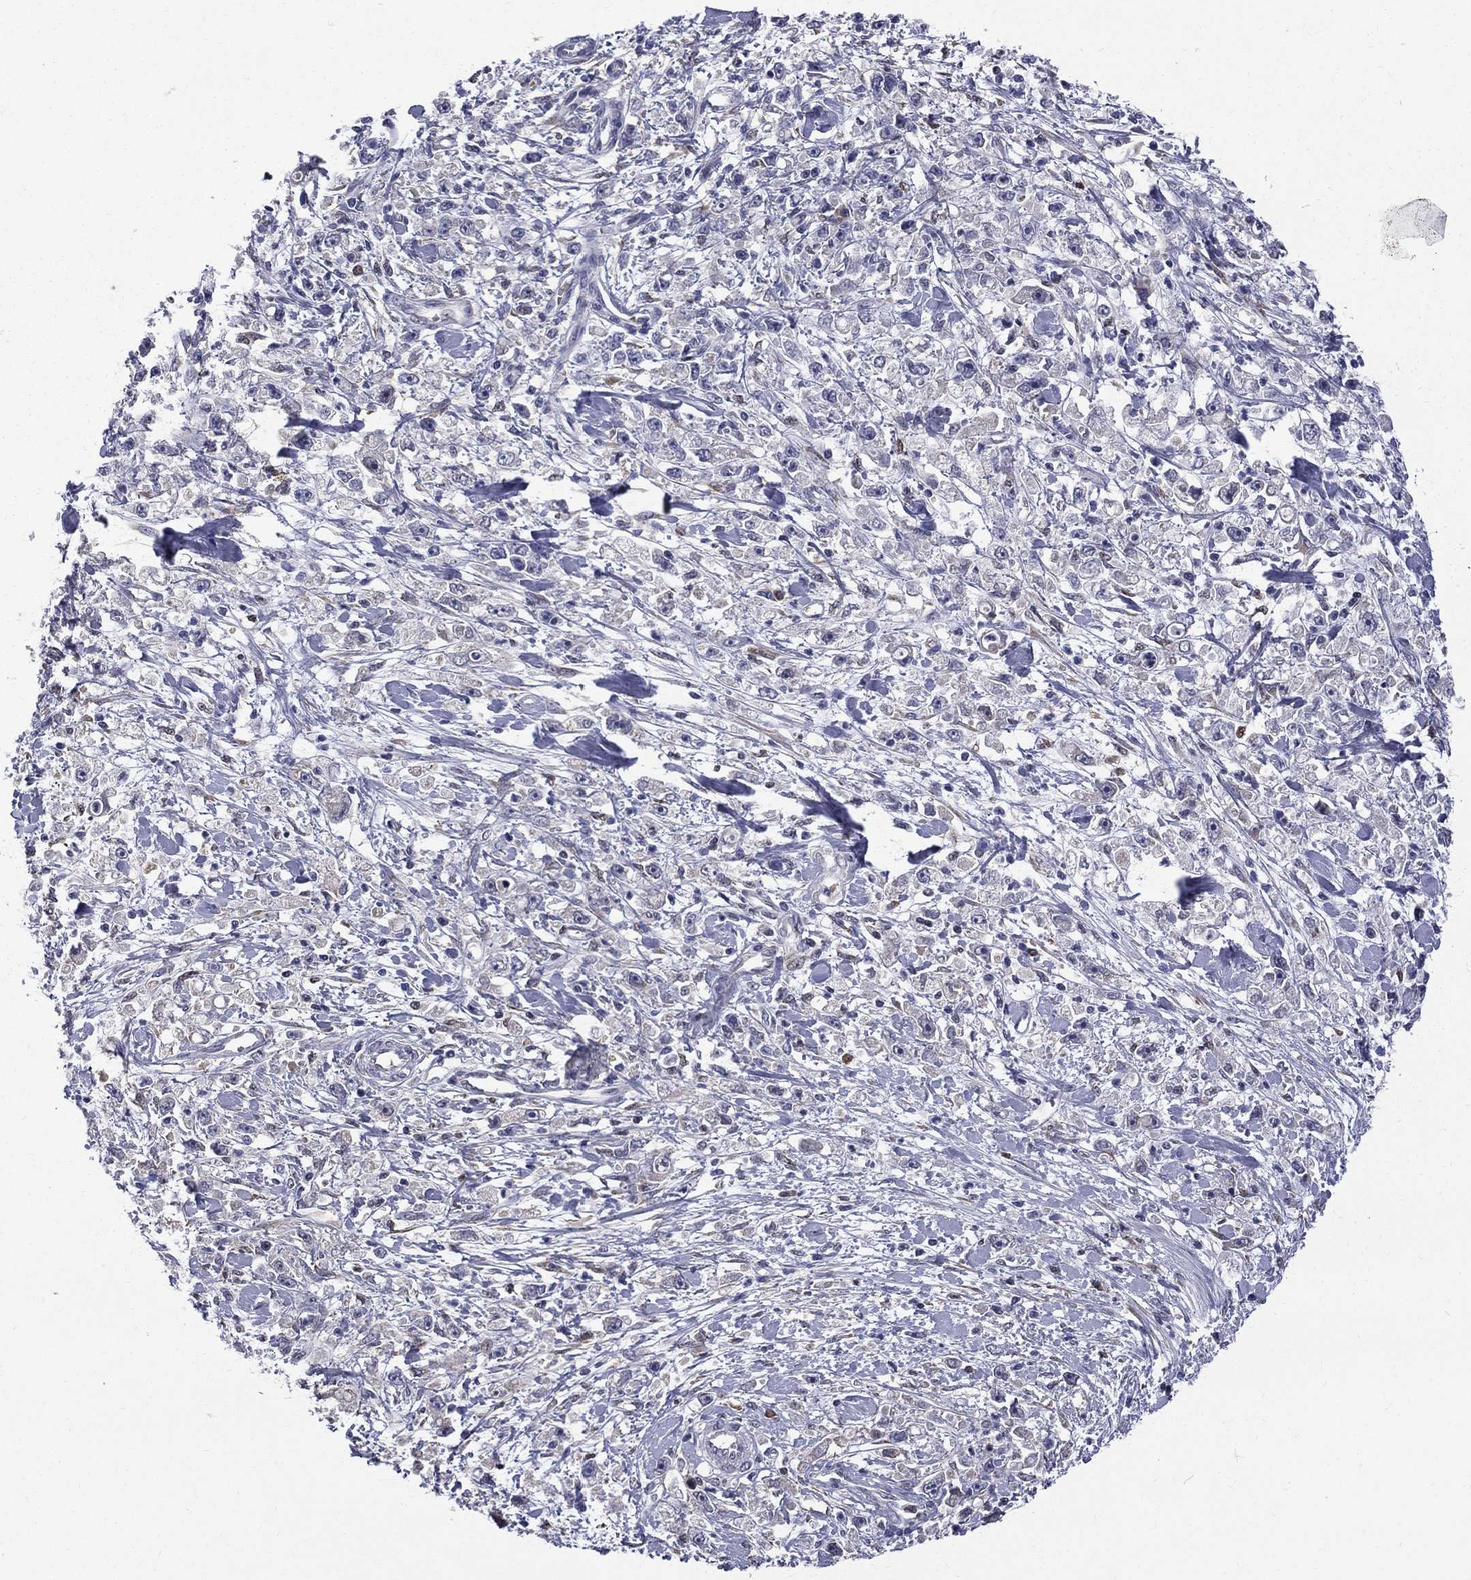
{"staining": {"intensity": "negative", "quantity": "none", "location": "none"}, "tissue": "stomach cancer", "cell_type": "Tumor cells", "image_type": "cancer", "snomed": [{"axis": "morphology", "description": "Adenocarcinoma, NOS"}, {"axis": "topography", "description": "Stomach"}], "caption": "High power microscopy image of an immunohistochemistry photomicrograph of stomach adenocarcinoma, revealing no significant expression in tumor cells. (DAB (3,3'-diaminobenzidine) IHC with hematoxylin counter stain).", "gene": "HSPB2", "patient": {"sex": "female", "age": 59}}